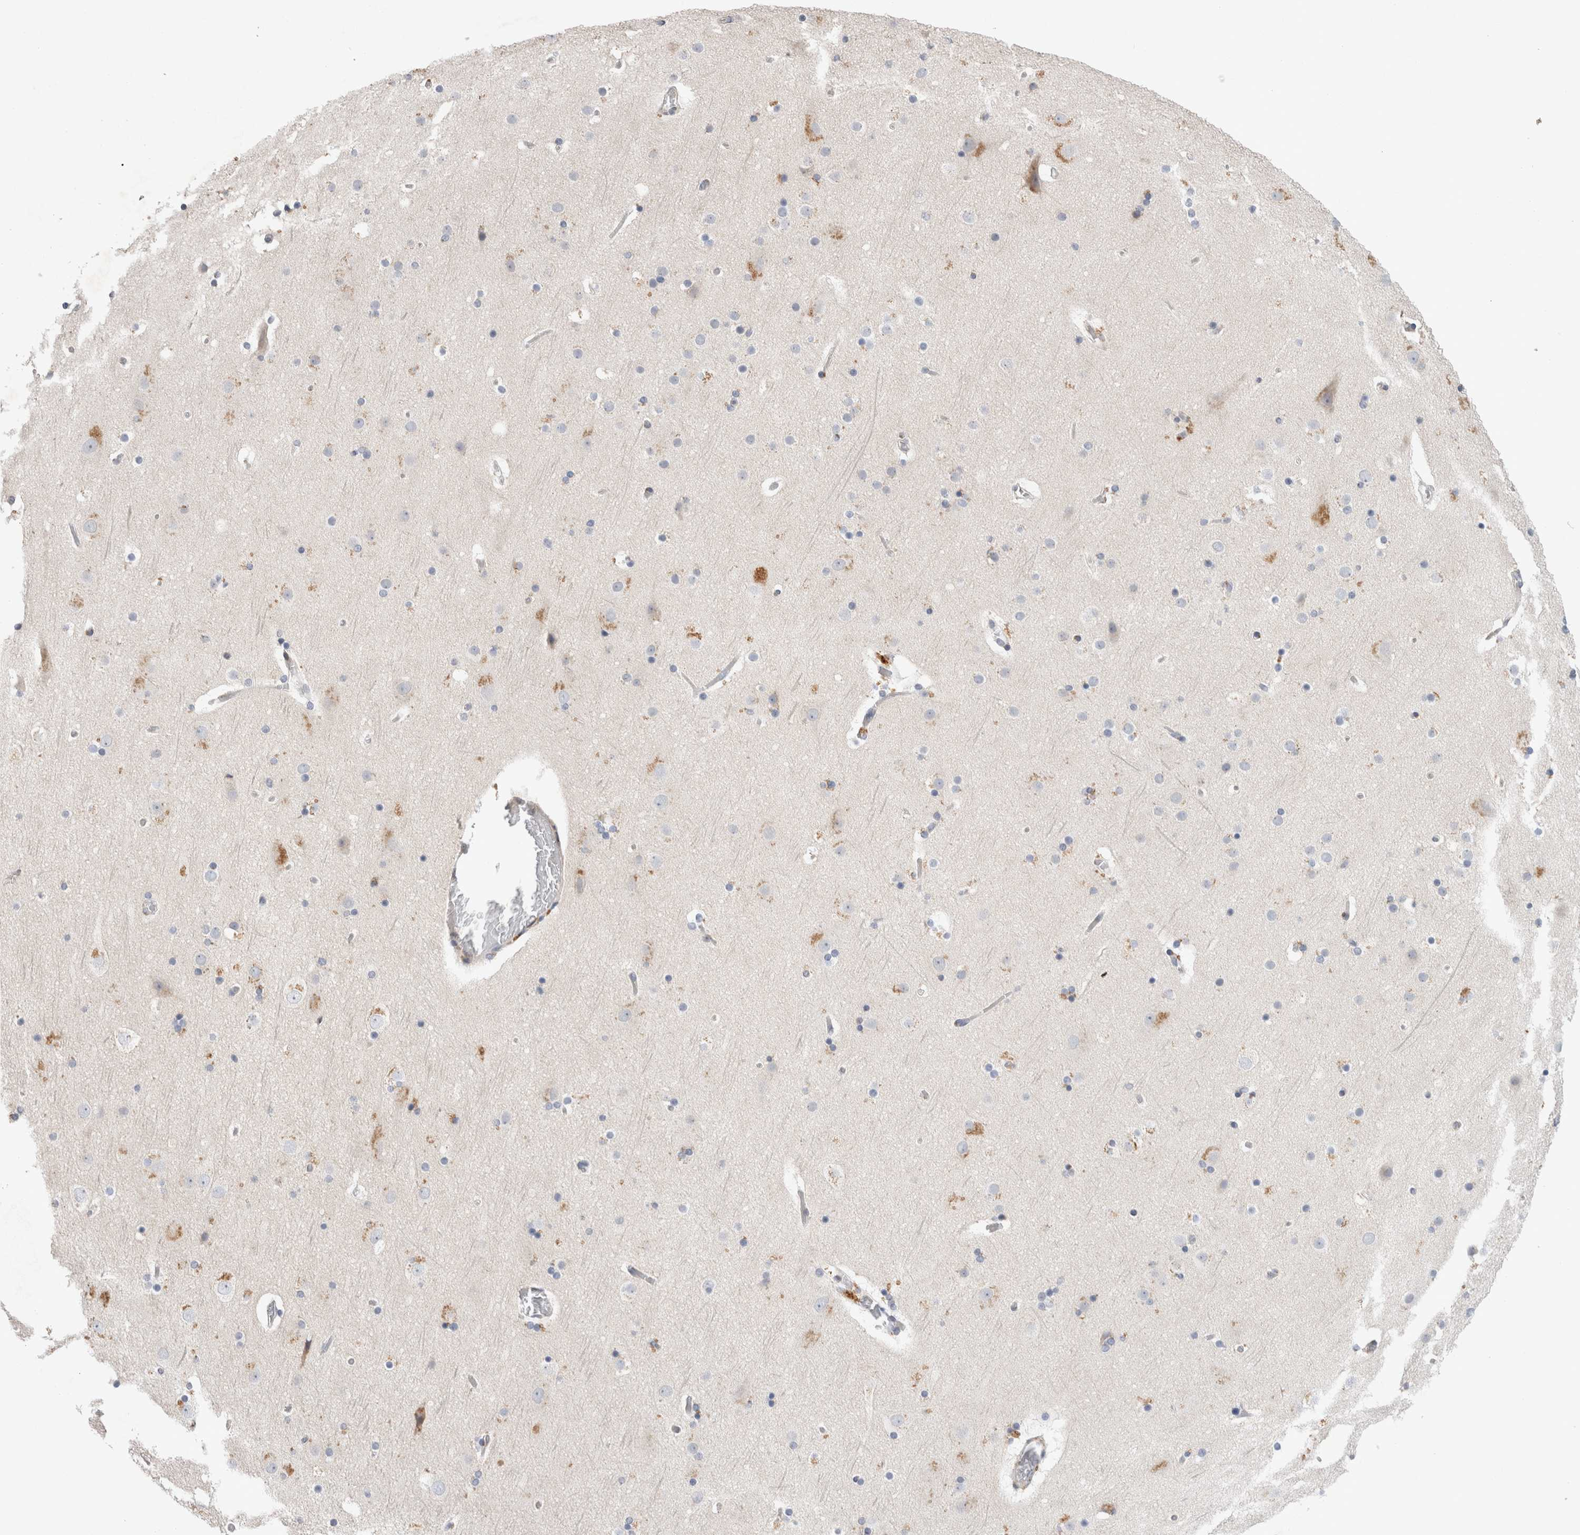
{"staining": {"intensity": "negative", "quantity": "none", "location": "none"}, "tissue": "cerebral cortex", "cell_type": "Endothelial cells", "image_type": "normal", "snomed": [{"axis": "morphology", "description": "Normal tissue, NOS"}, {"axis": "topography", "description": "Cerebral cortex"}], "caption": "Endothelial cells show no significant expression in normal cerebral cortex. (Immunohistochemistry (ihc), brightfield microscopy, high magnification).", "gene": "TRMT9B", "patient": {"sex": "male", "age": 57}}